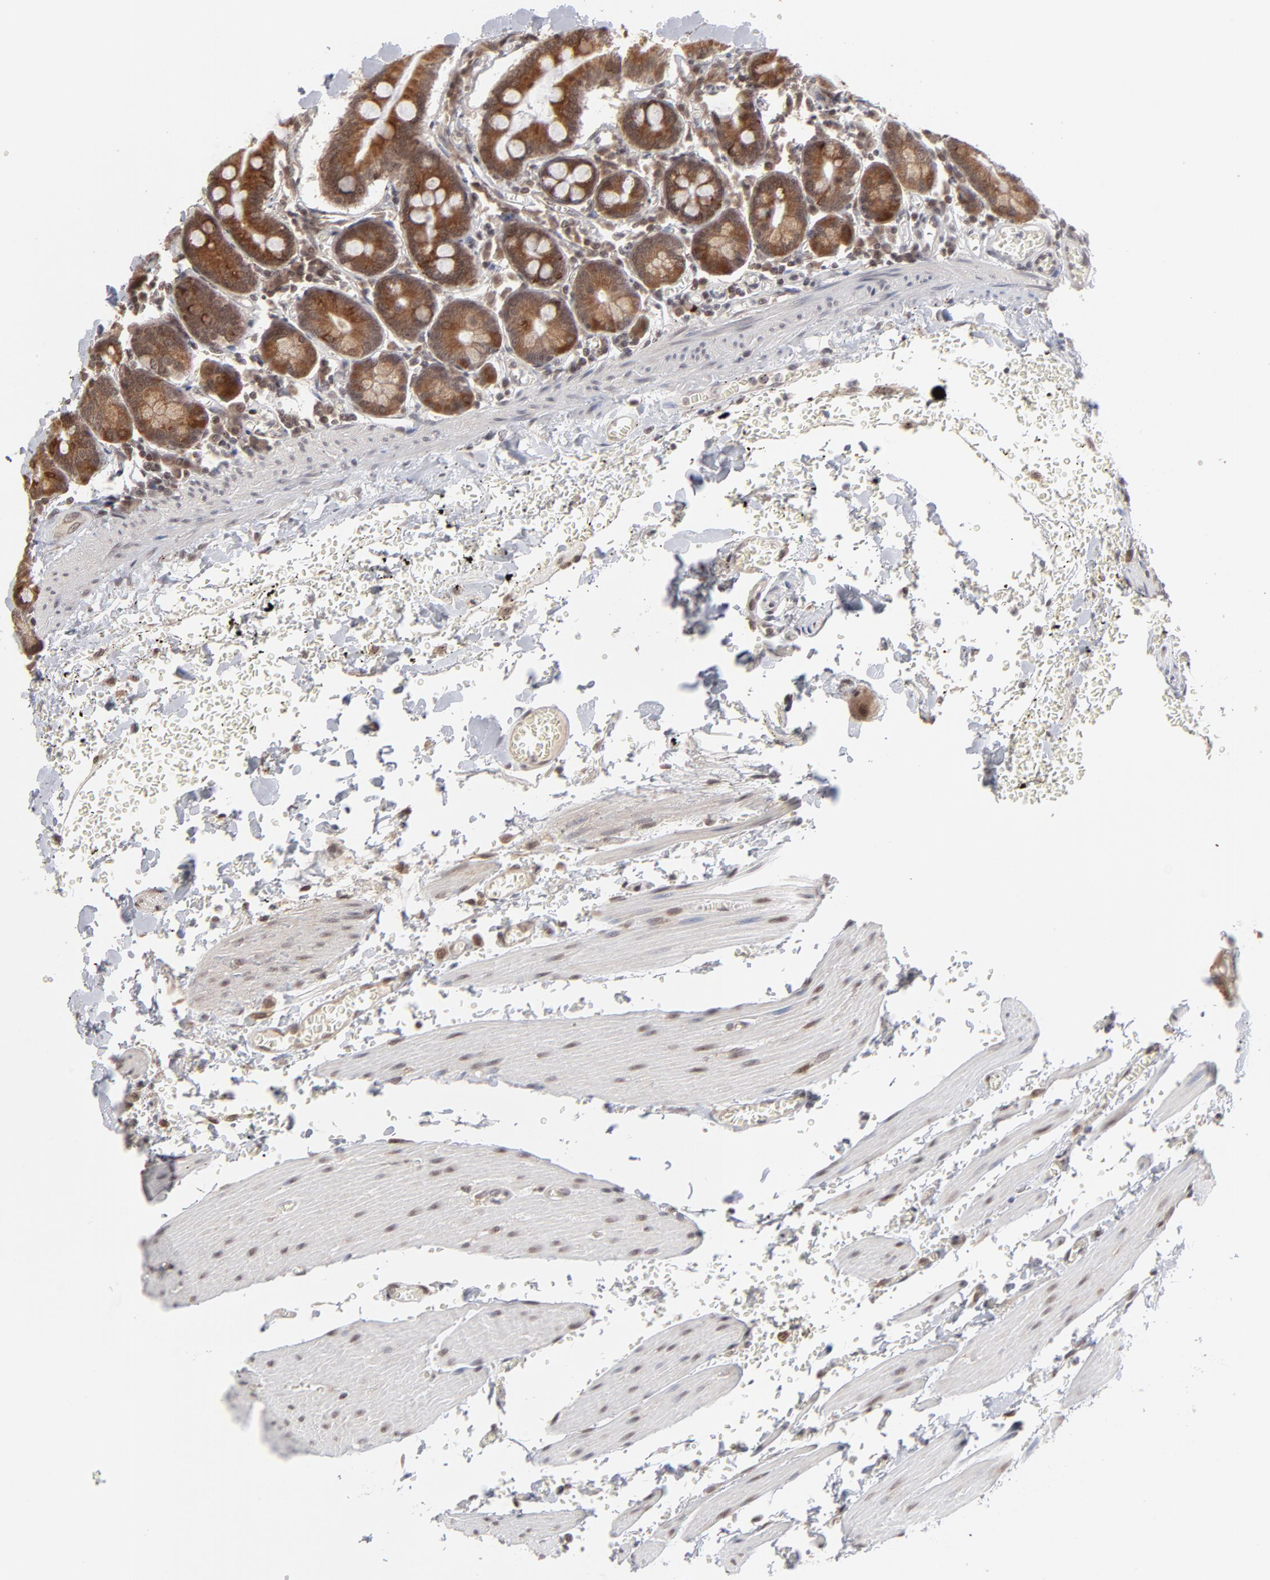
{"staining": {"intensity": "strong", "quantity": ">75%", "location": "cytoplasmic/membranous"}, "tissue": "small intestine", "cell_type": "Glandular cells", "image_type": "normal", "snomed": [{"axis": "morphology", "description": "Normal tissue, NOS"}, {"axis": "topography", "description": "Small intestine"}], "caption": "High-power microscopy captured an immunohistochemistry (IHC) histopathology image of benign small intestine, revealing strong cytoplasmic/membranous expression in approximately >75% of glandular cells. (IHC, brightfield microscopy, high magnification).", "gene": "ARIH1", "patient": {"sex": "male", "age": 71}}